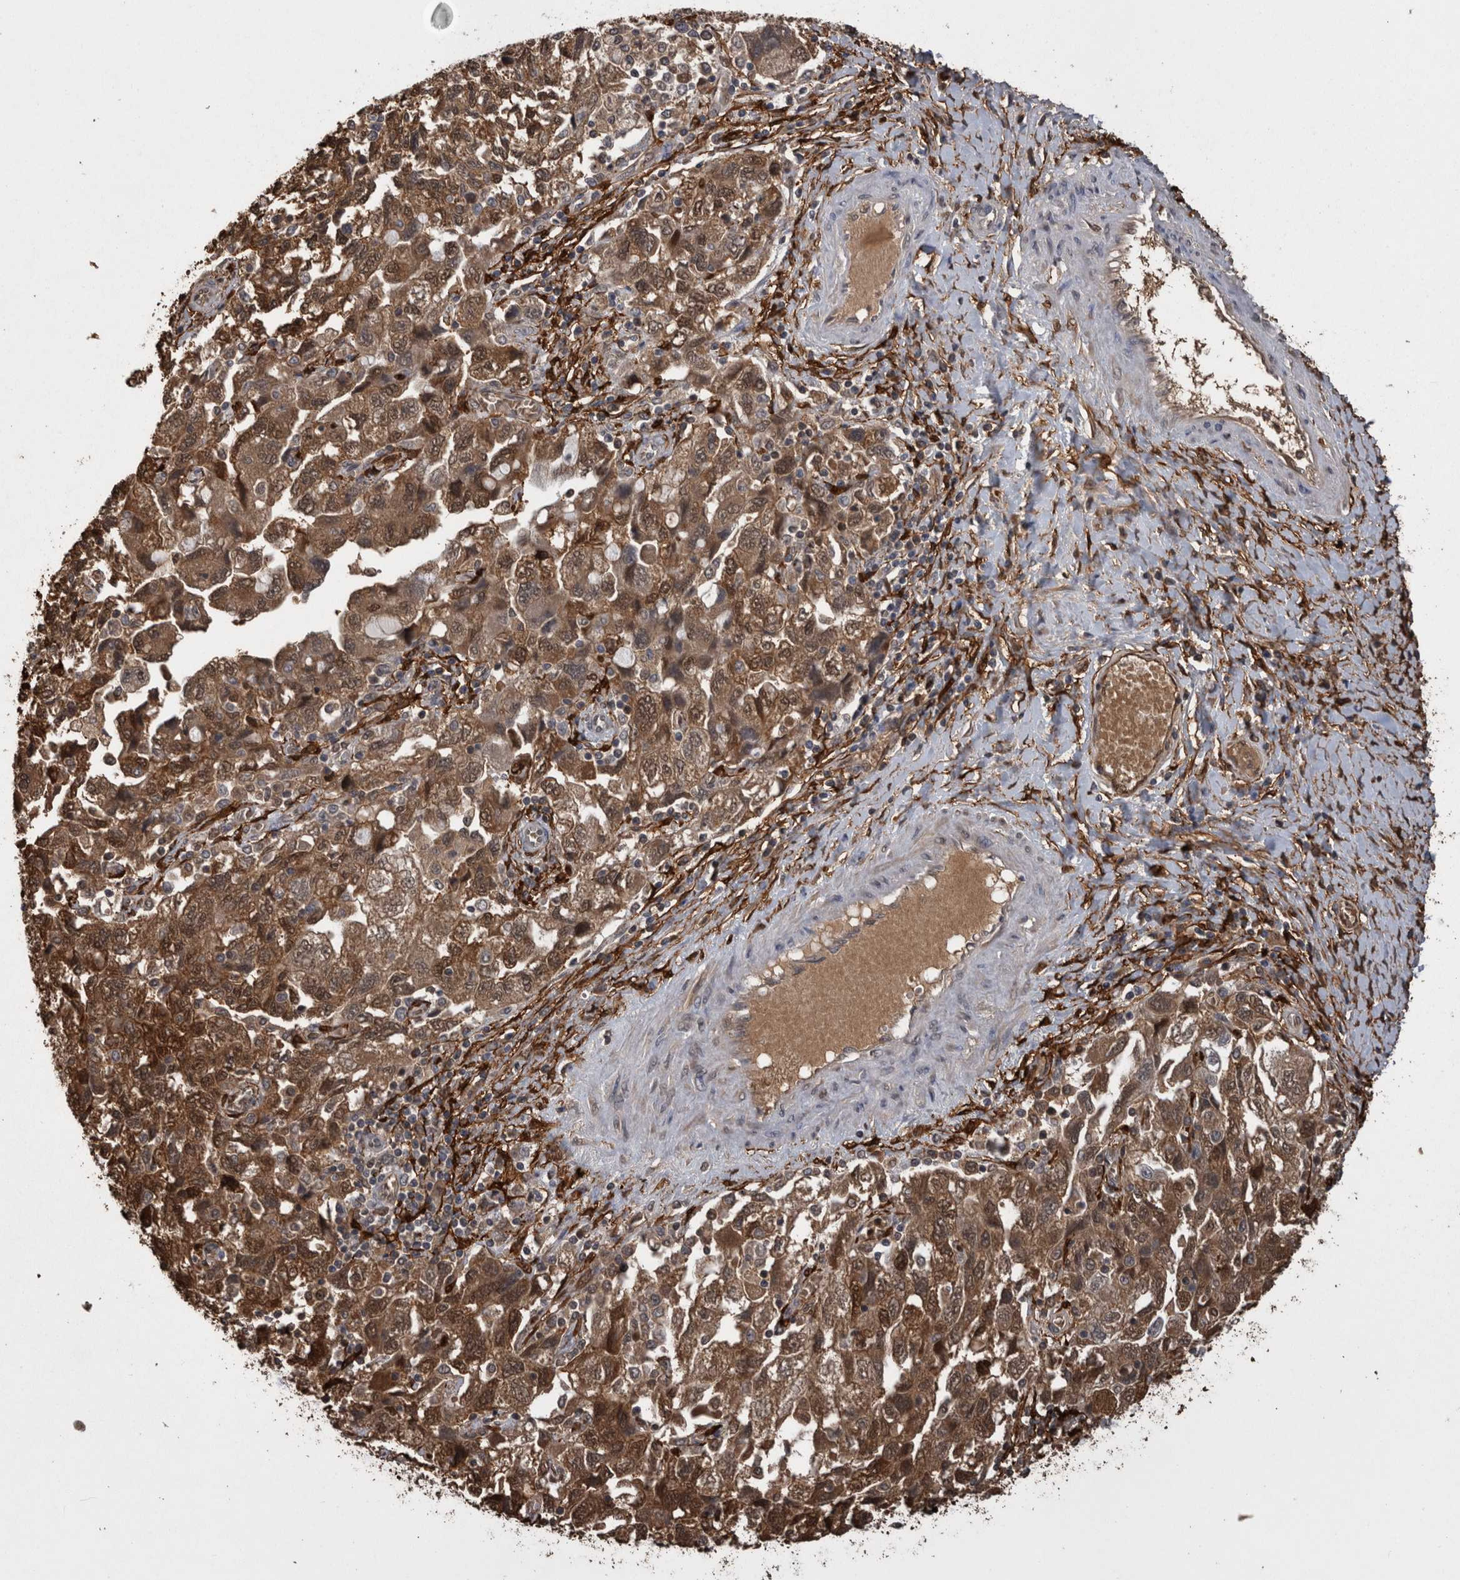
{"staining": {"intensity": "moderate", "quantity": ">75%", "location": "cytoplasmic/membranous,nuclear"}, "tissue": "ovarian cancer", "cell_type": "Tumor cells", "image_type": "cancer", "snomed": [{"axis": "morphology", "description": "Carcinoma, NOS"}, {"axis": "morphology", "description": "Cystadenocarcinoma, serous, NOS"}, {"axis": "topography", "description": "Ovary"}], "caption": "This histopathology image displays ovarian serous cystadenocarcinoma stained with IHC to label a protein in brown. The cytoplasmic/membranous and nuclear of tumor cells show moderate positivity for the protein. Nuclei are counter-stained blue.", "gene": "LXN", "patient": {"sex": "female", "age": 69}}